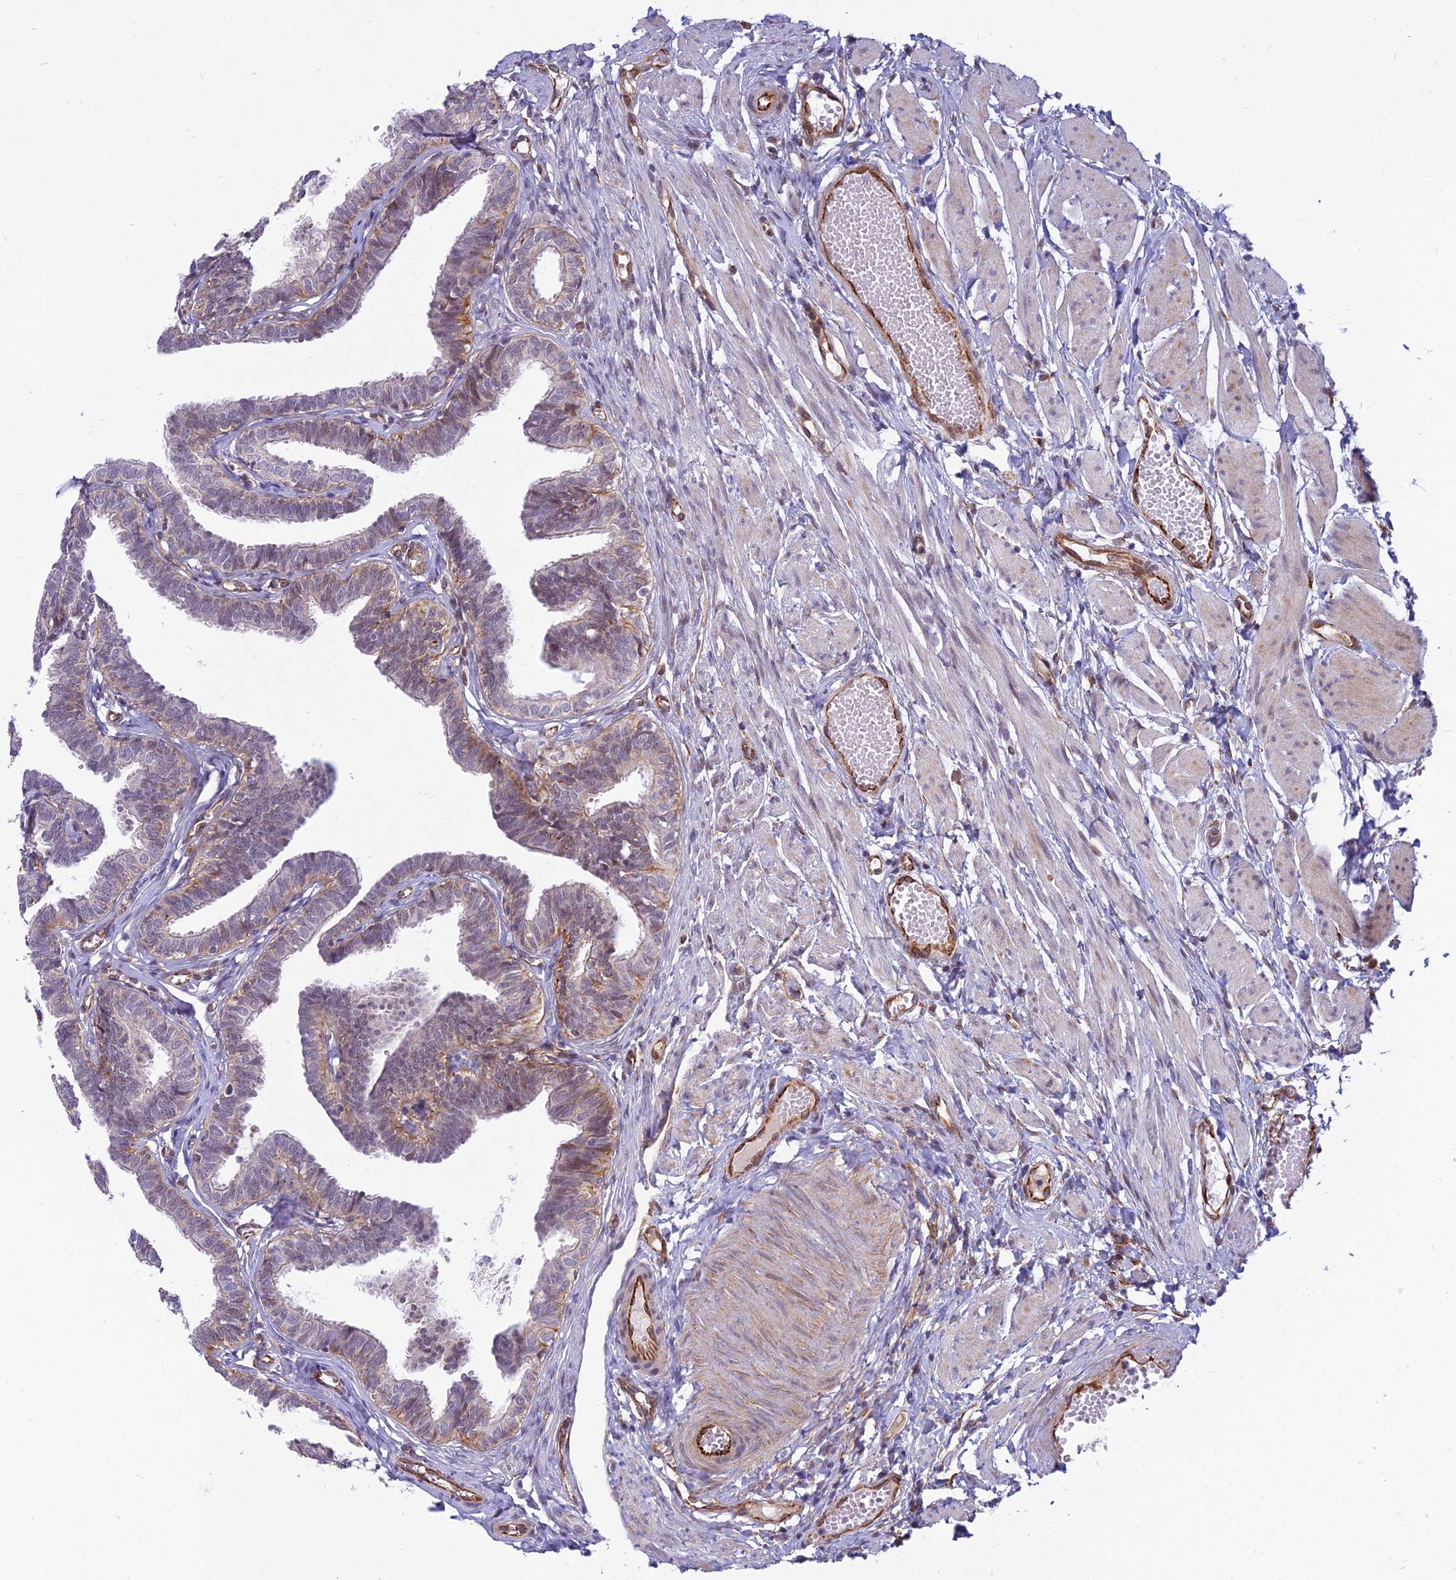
{"staining": {"intensity": "weak", "quantity": "25%-75%", "location": "cytoplasmic/membranous"}, "tissue": "fallopian tube", "cell_type": "Glandular cells", "image_type": "normal", "snomed": [{"axis": "morphology", "description": "Normal tissue, NOS"}, {"axis": "topography", "description": "Fallopian tube"}, {"axis": "topography", "description": "Ovary"}], "caption": "A histopathology image of human fallopian tube stained for a protein shows weak cytoplasmic/membranous brown staining in glandular cells. (Stains: DAB in brown, nuclei in blue, Microscopy: brightfield microscopy at high magnification).", "gene": "SAPCD2", "patient": {"sex": "female", "age": 23}}